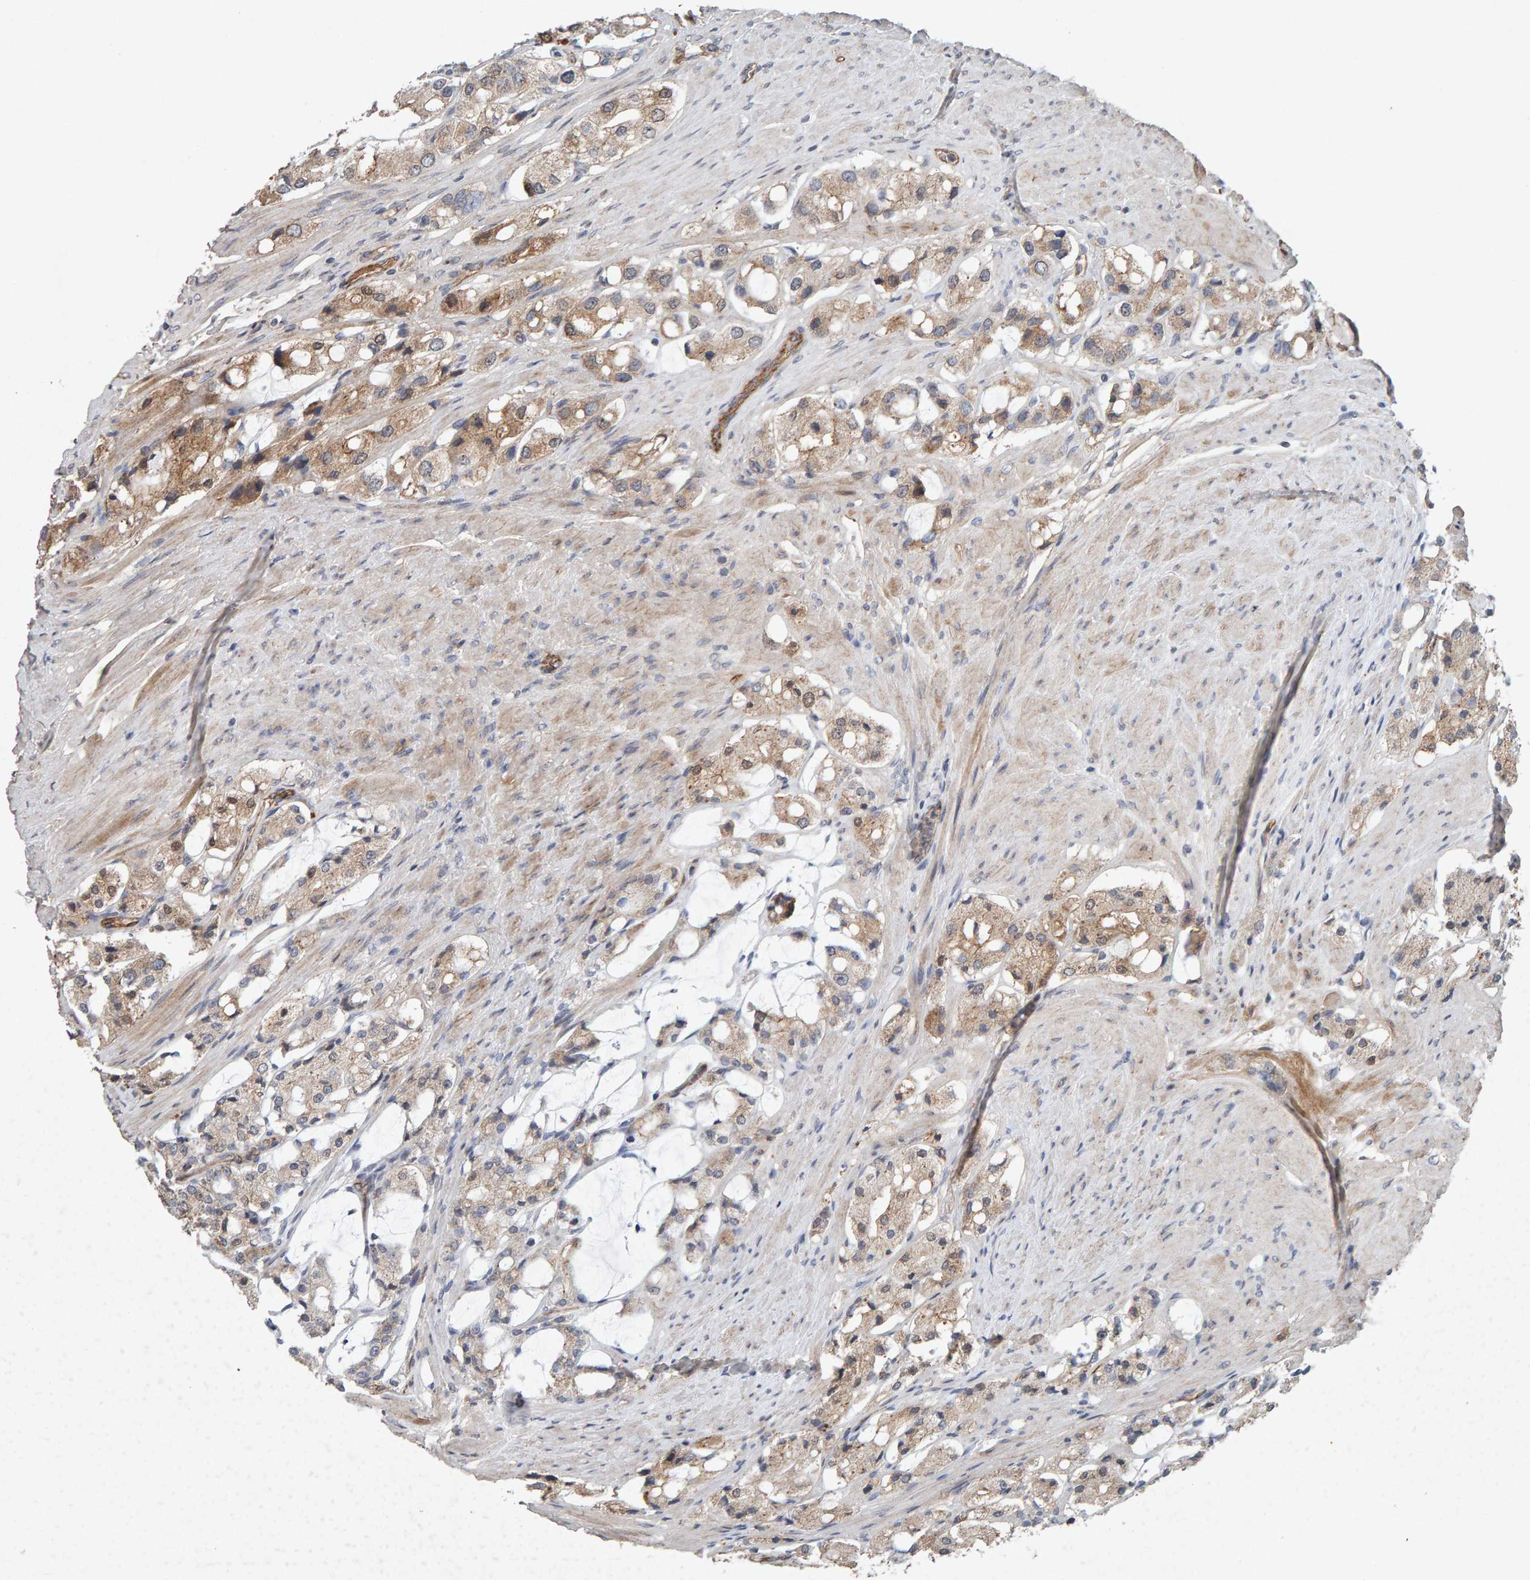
{"staining": {"intensity": "moderate", "quantity": ">75%", "location": "cytoplasmic/membranous"}, "tissue": "prostate cancer", "cell_type": "Tumor cells", "image_type": "cancer", "snomed": [{"axis": "morphology", "description": "Adenocarcinoma, High grade"}, {"axis": "topography", "description": "Prostate"}], "caption": "A brown stain labels moderate cytoplasmic/membranous positivity of a protein in human prostate cancer (high-grade adenocarcinoma) tumor cells.", "gene": "PTPRM", "patient": {"sex": "male", "age": 65}}